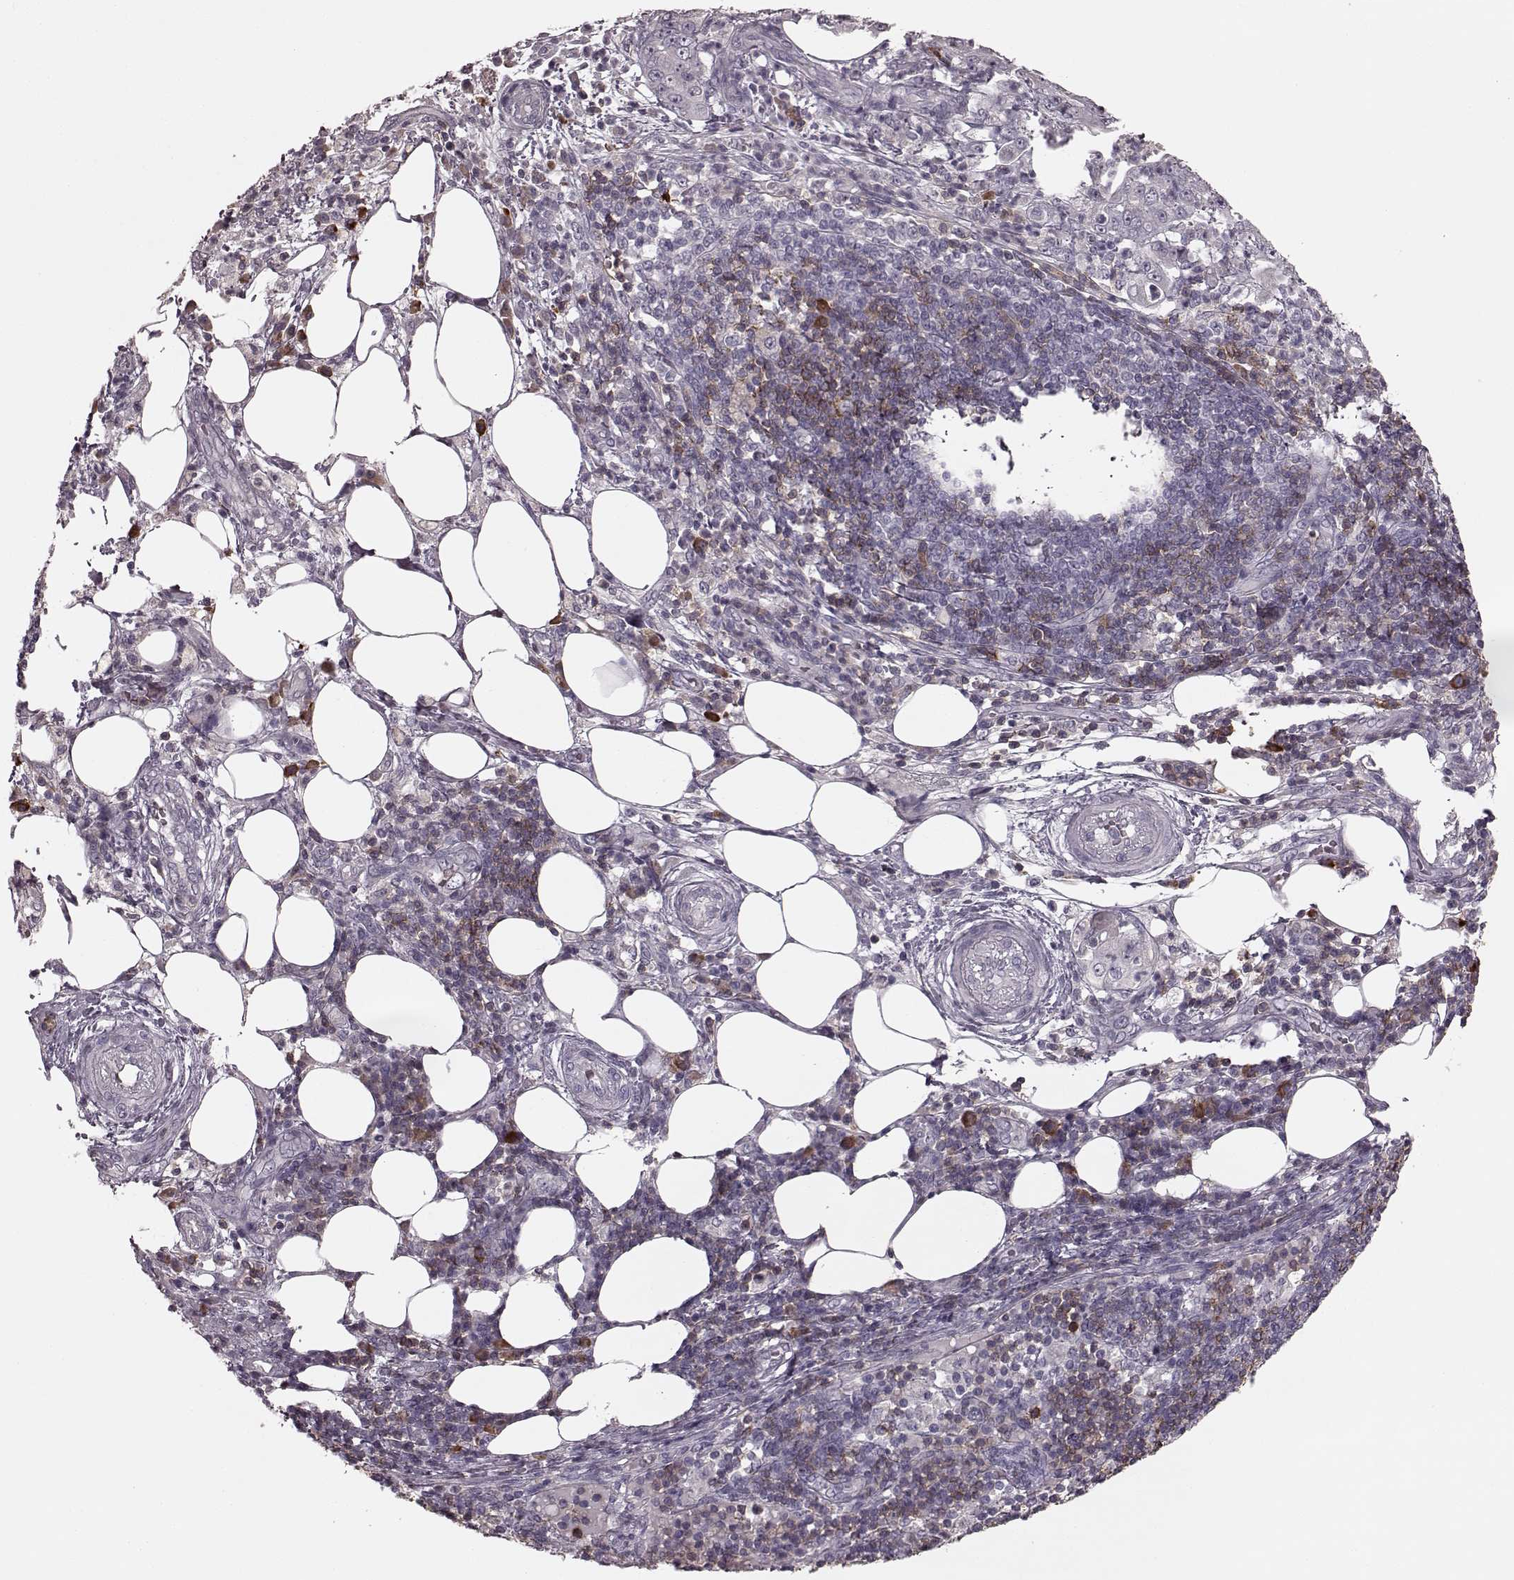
{"staining": {"intensity": "negative", "quantity": "none", "location": "none"}, "tissue": "pancreatic cancer", "cell_type": "Tumor cells", "image_type": "cancer", "snomed": [{"axis": "morphology", "description": "Adenocarcinoma, NOS"}, {"axis": "topography", "description": "Pancreas"}], "caption": "Tumor cells are negative for protein expression in human pancreatic adenocarcinoma. (Stains: DAB IHC with hematoxylin counter stain, Microscopy: brightfield microscopy at high magnification).", "gene": "CD28", "patient": {"sex": "male", "age": 71}}